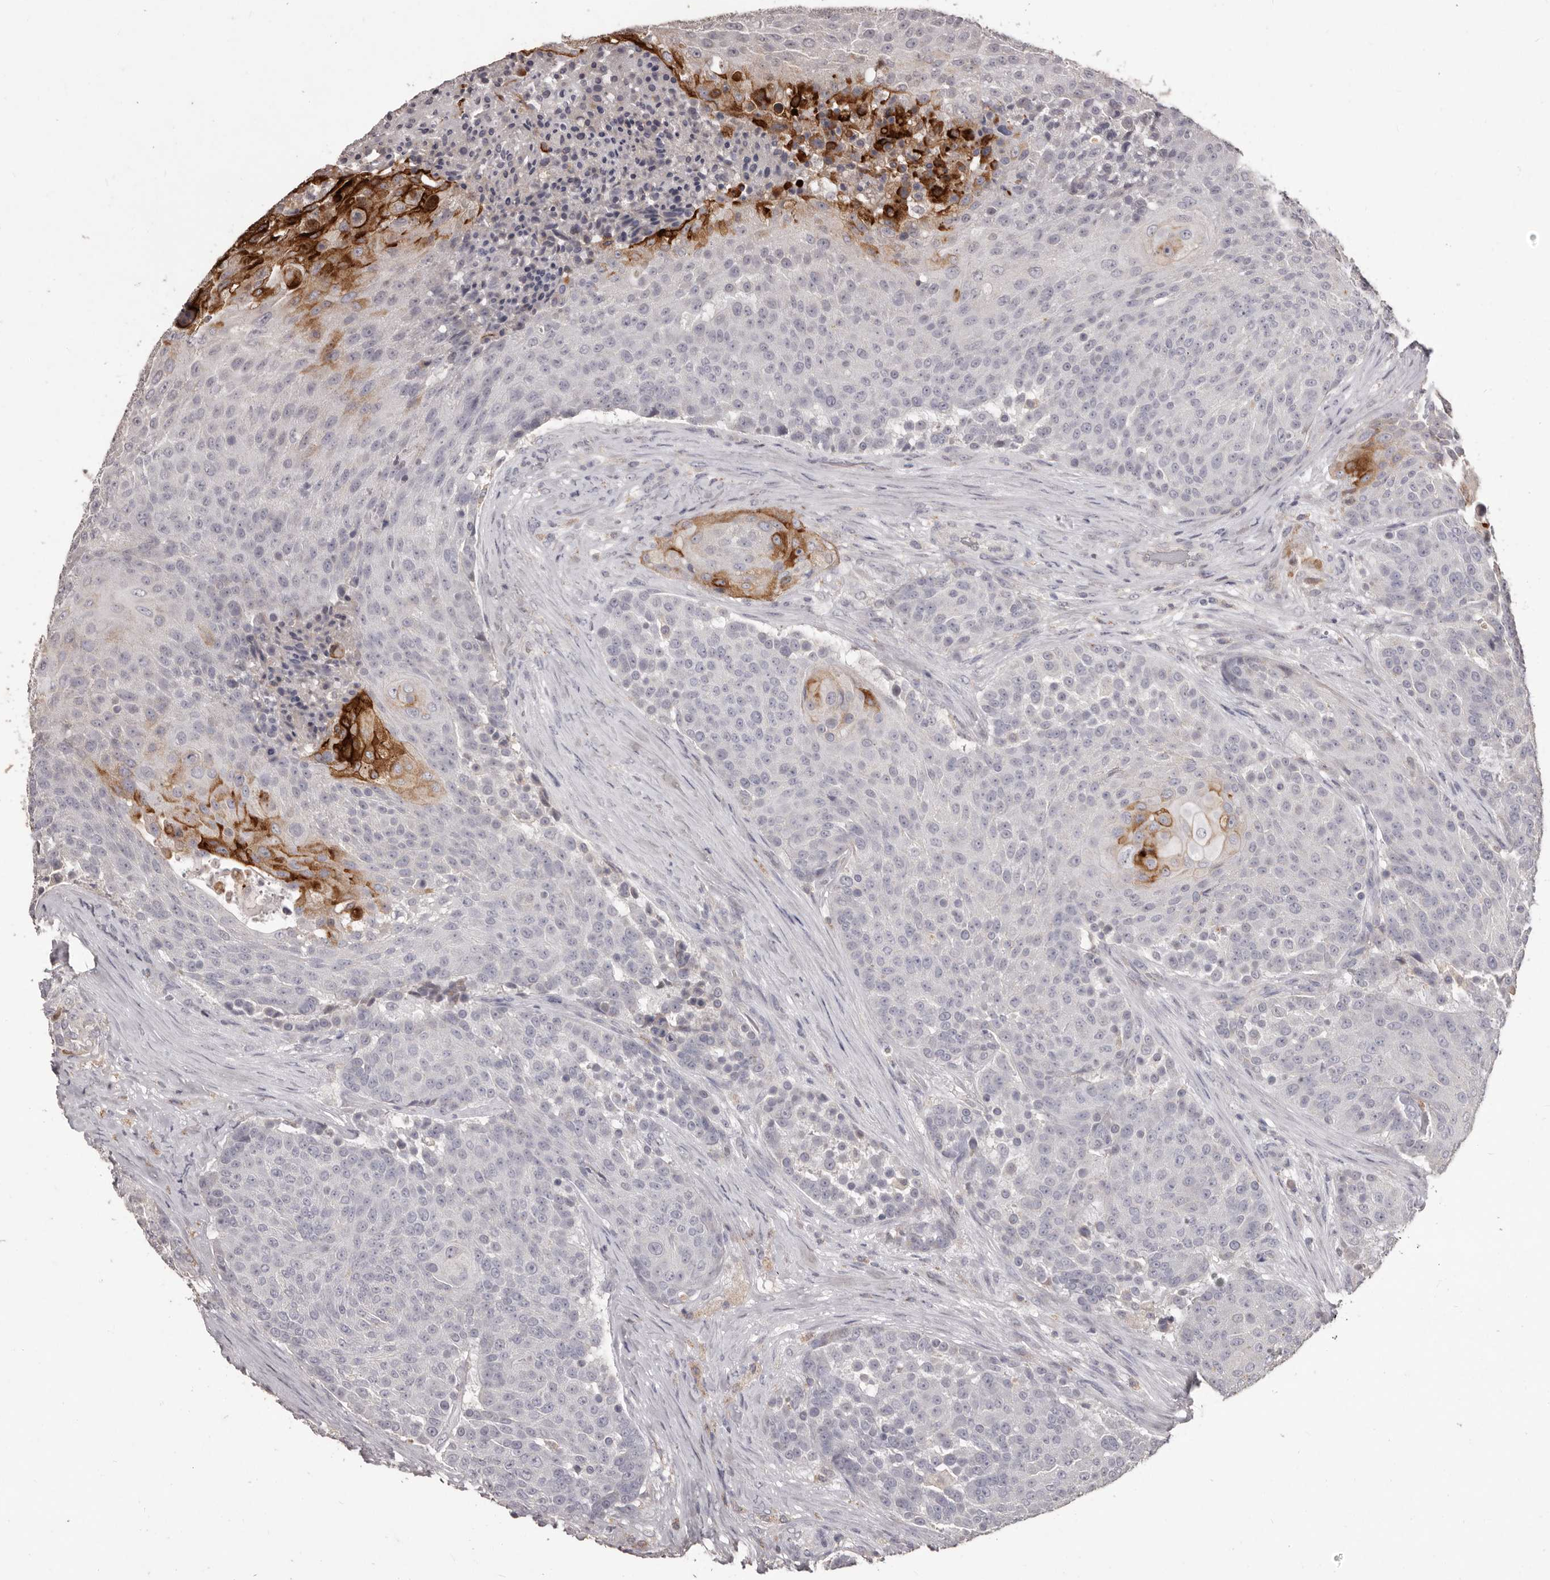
{"staining": {"intensity": "strong", "quantity": "<25%", "location": "cytoplasmic/membranous"}, "tissue": "urothelial cancer", "cell_type": "Tumor cells", "image_type": "cancer", "snomed": [{"axis": "morphology", "description": "Urothelial carcinoma, High grade"}, {"axis": "topography", "description": "Urinary bladder"}], "caption": "Immunohistochemistry image of neoplastic tissue: urothelial cancer stained using immunohistochemistry reveals medium levels of strong protein expression localized specifically in the cytoplasmic/membranous of tumor cells, appearing as a cytoplasmic/membranous brown color.", "gene": "PRSS27", "patient": {"sex": "female", "age": 63}}